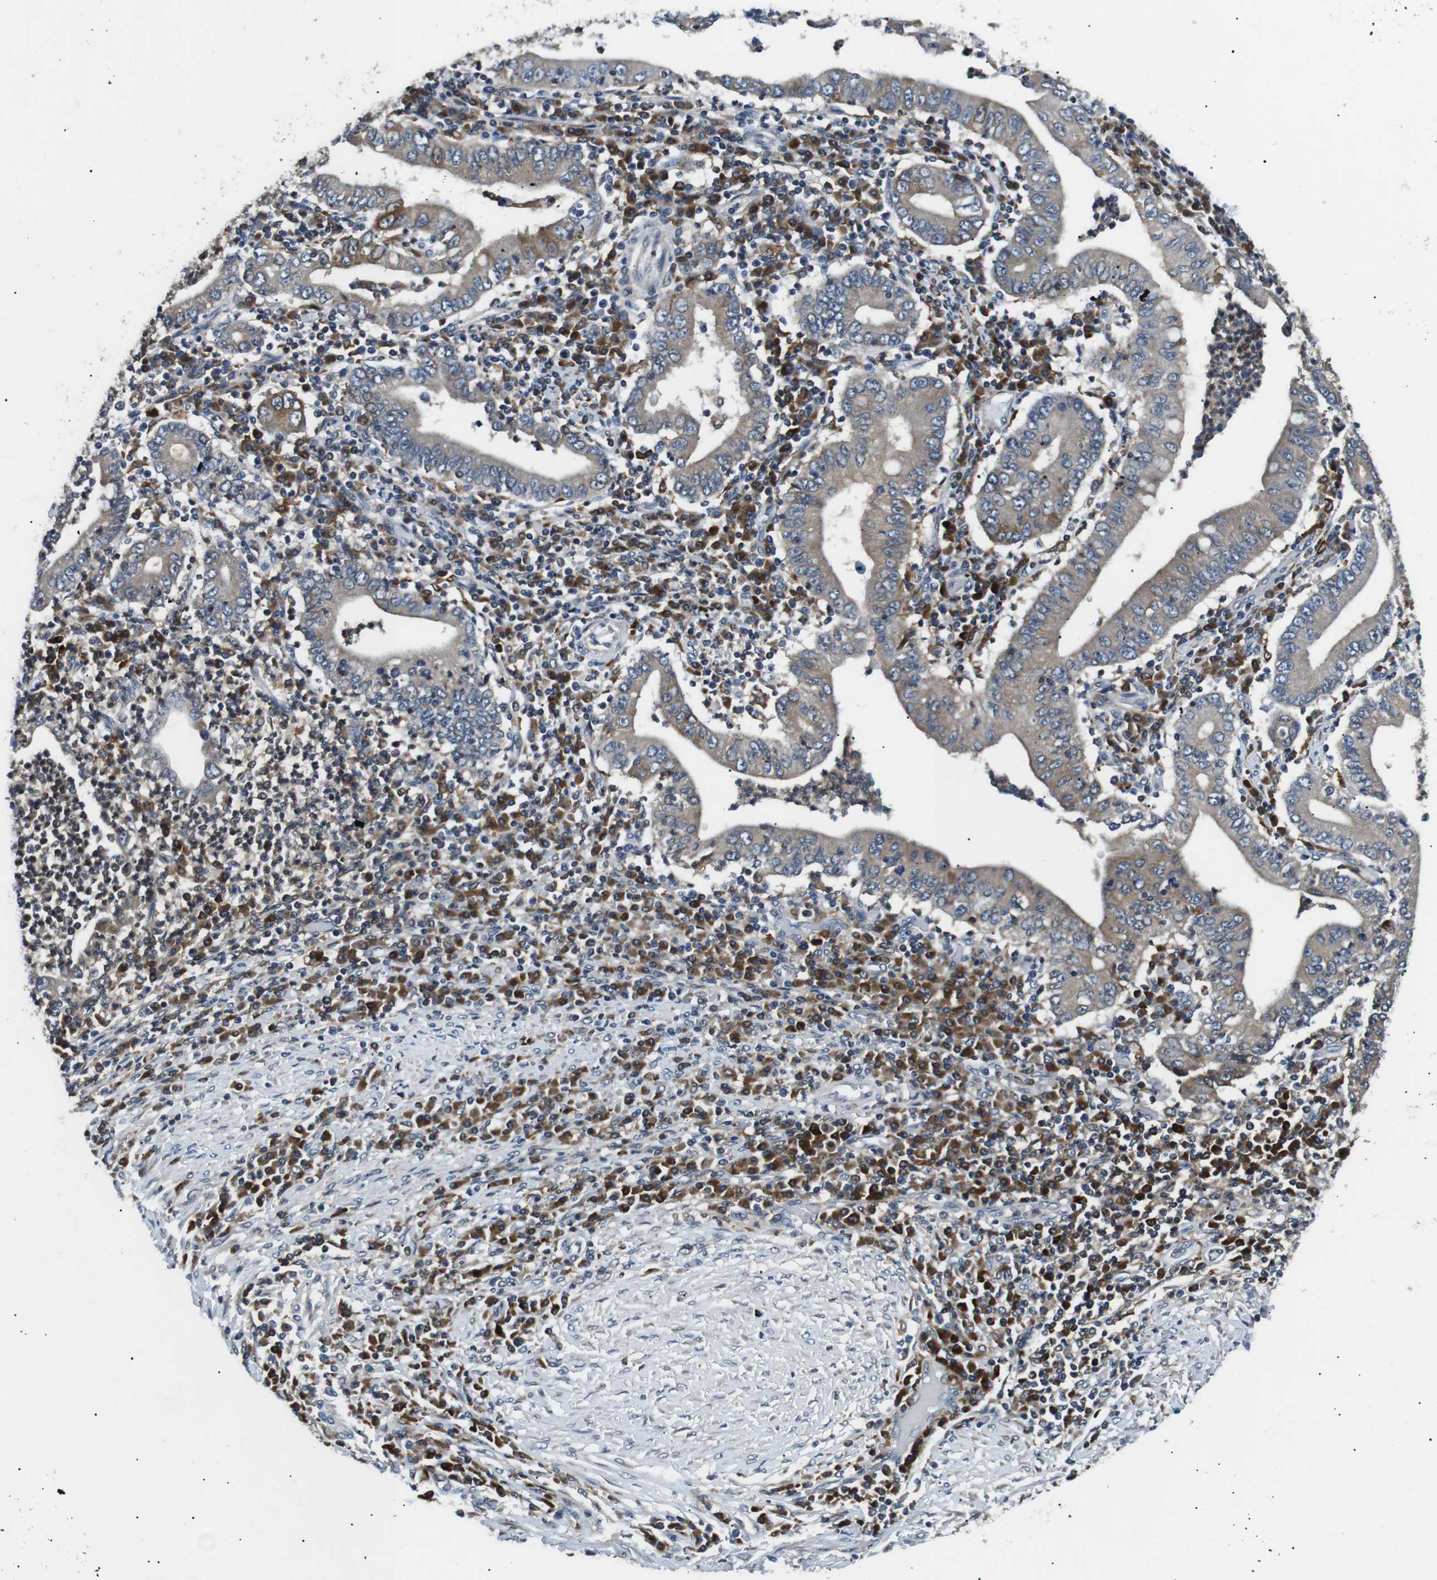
{"staining": {"intensity": "weak", "quantity": "25%-75%", "location": "cytoplasmic/membranous"}, "tissue": "stomach cancer", "cell_type": "Tumor cells", "image_type": "cancer", "snomed": [{"axis": "morphology", "description": "Normal tissue, NOS"}, {"axis": "morphology", "description": "Adenocarcinoma, NOS"}, {"axis": "topography", "description": "Esophagus"}, {"axis": "topography", "description": "Stomach, upper"}, {"axis": "topography", "description": "Peripheral nerve tissue"}], "caption": "The histopathology image reveals immunohistochemical staining of adenocarcinoma (stomach). There is weak cytoplasmic/membranous positivity is seen in approximately 25%-75% of tumor cells.", "gene": "RAB9A", "patient": {"sex": "male", "age": 62}}